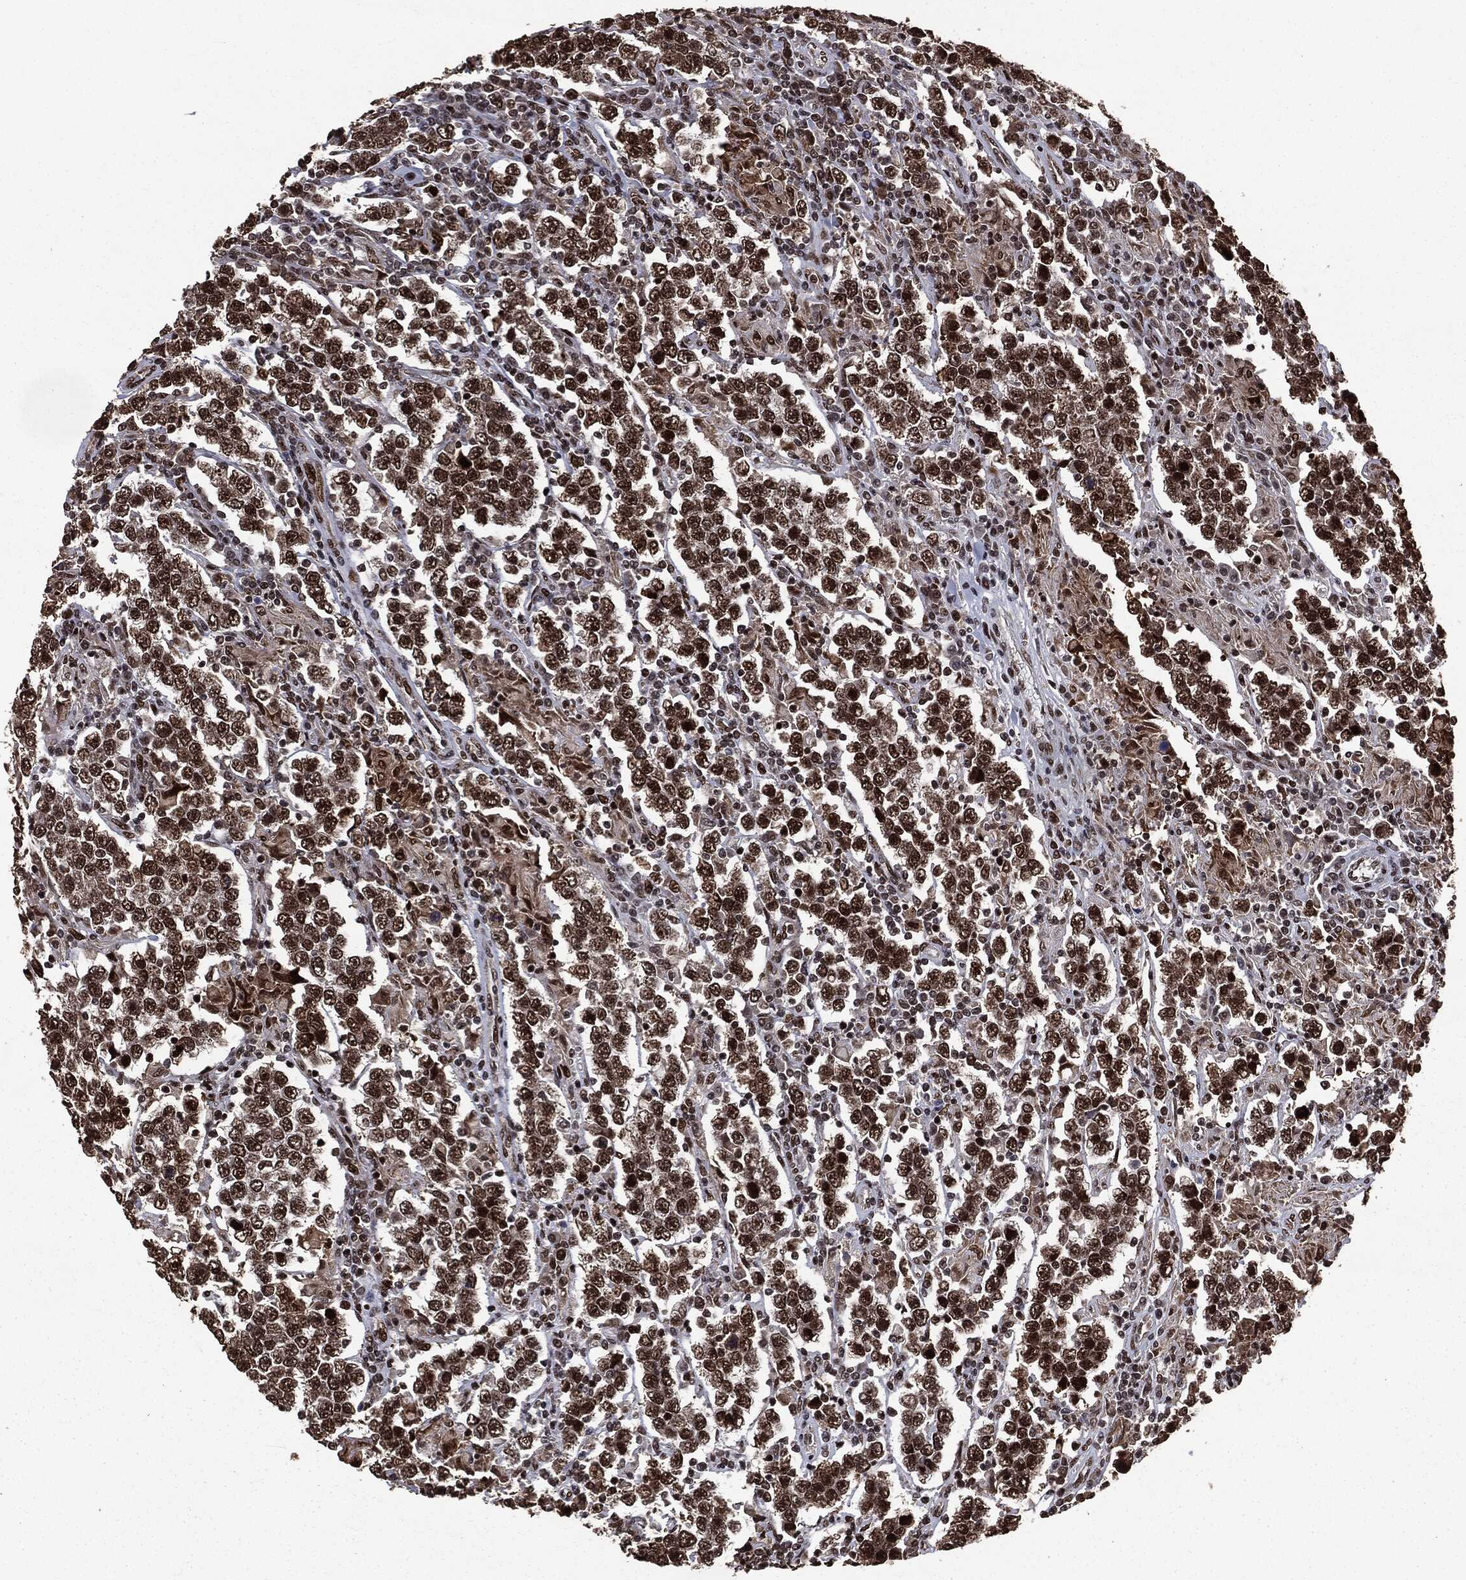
{"staining": {"intensity": "strong", "quantity": "25%-75%", "location": "nuclear"}, "tissue": "testis cancer", "cell_type": "Tumor cells", "image_type": "cancer", "snomed": [{"axis": "morphology", "description": "Normal tissue, NOS"}, {"axis": "morphology", "description": "Urothelial carcinoma, High grade"}, {"axis": "morphology", "description": "Seminoma, NOS"}, {"axis": "morphology", "description": "Carcinoma, Embryonal, NOS"}, {"axis": "topography", "description": "Urinary bladder"}, {"axis": "topography", "description": "Testis"}], "caption": "There is high levels of strong nuclear expression in tumor cells of testis seminoma, as demonstrated by immunohistochemical staining (brown color).", "gene": "DVL2", "patient": {"sex": "male", "age": 41}}